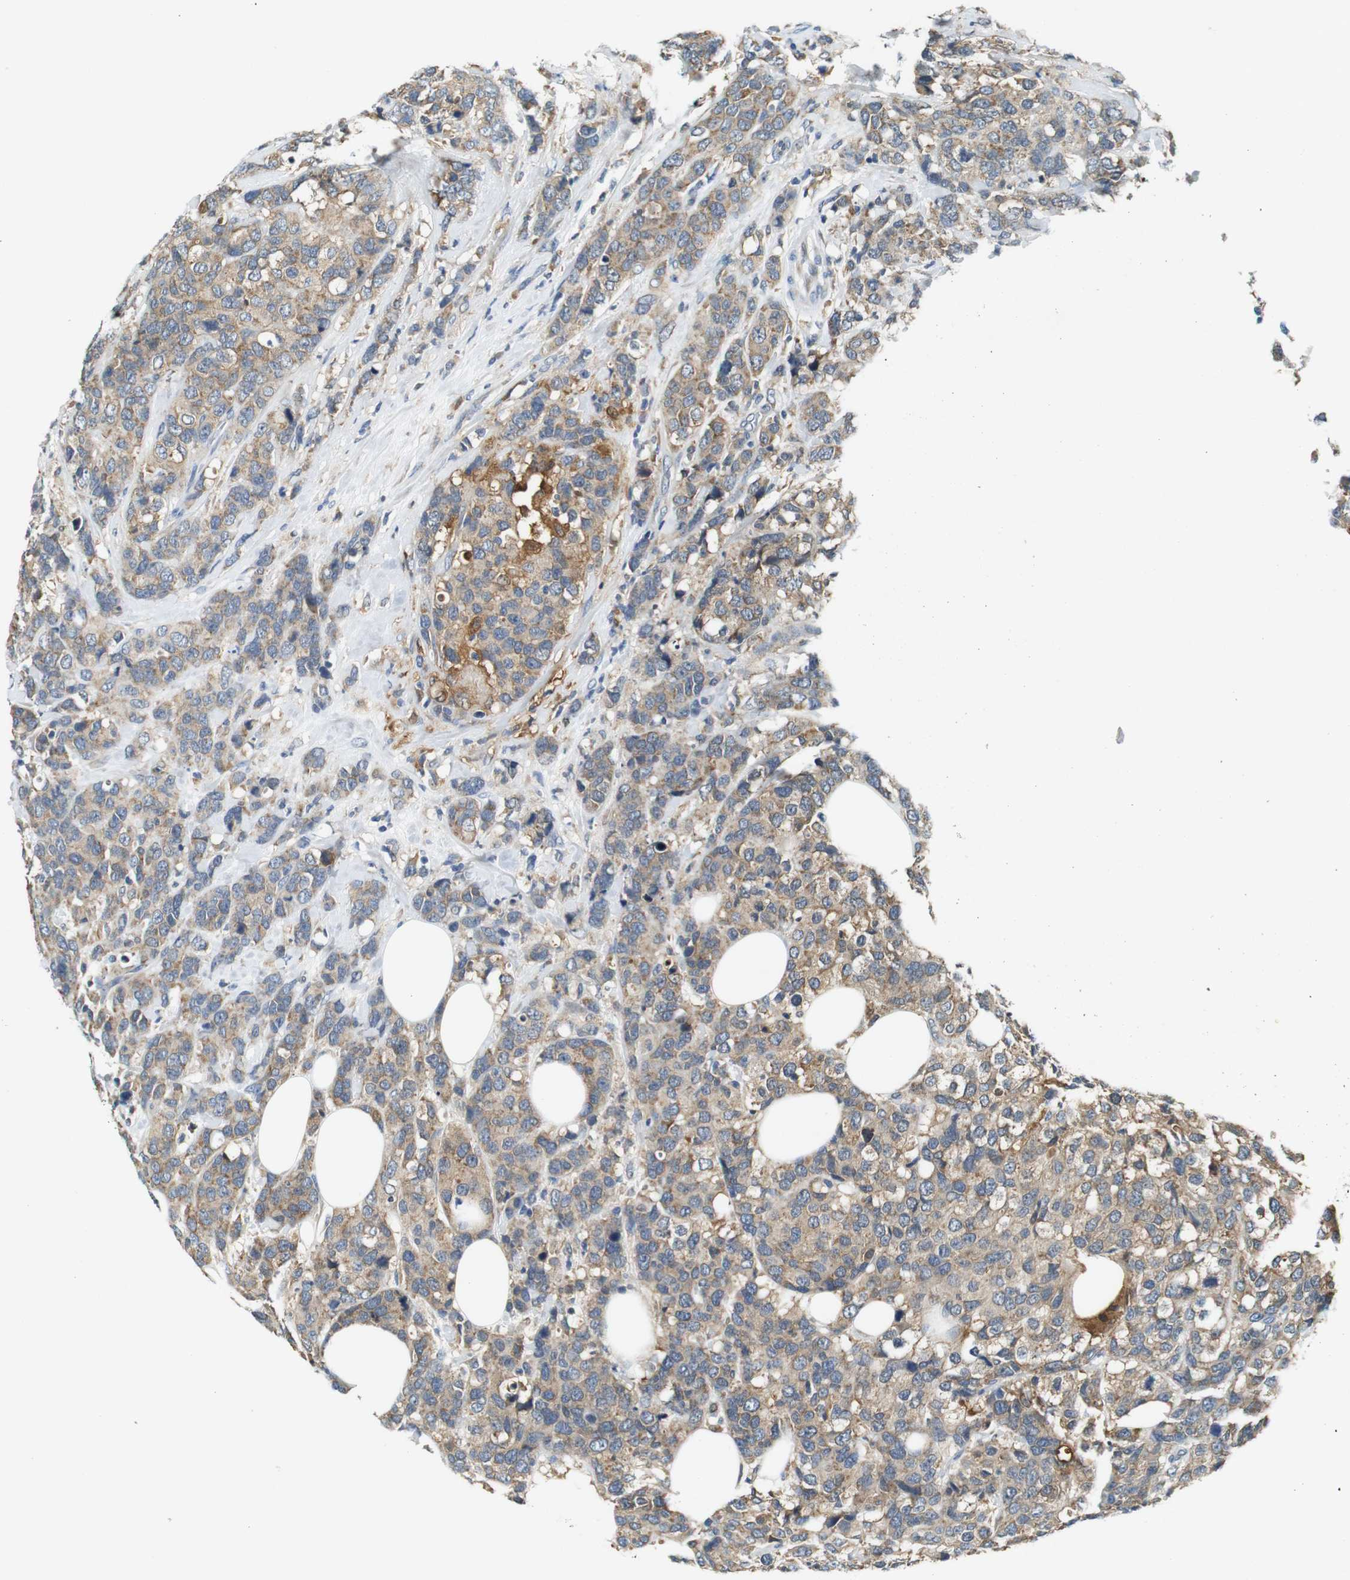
{"staining": {"intensity": "weak", "quantity": ">75%", "location": "cytoplasmic/membranous"}, "tissue": "breast cancer", "cell_type": "Tumor cells", "image_type": "cancer", "snomed": [{"axis": "morphology", "description": "Lobular carcinoma"}, {"axis": "topography", "description": "Breast"}], "caption": "High-magnification brightfield microscopy of breast lobular carcinoma stained with DAB (3,3'-diaminobenzidine) (brown) and counterstained with hematoxylin (blue). tumor cells exhibit weak cytoplasmic/membranous staining is seen in approximately>75% of cells.", "gene": "NEBL", "patient": {"sex": "female", "age": 59}}